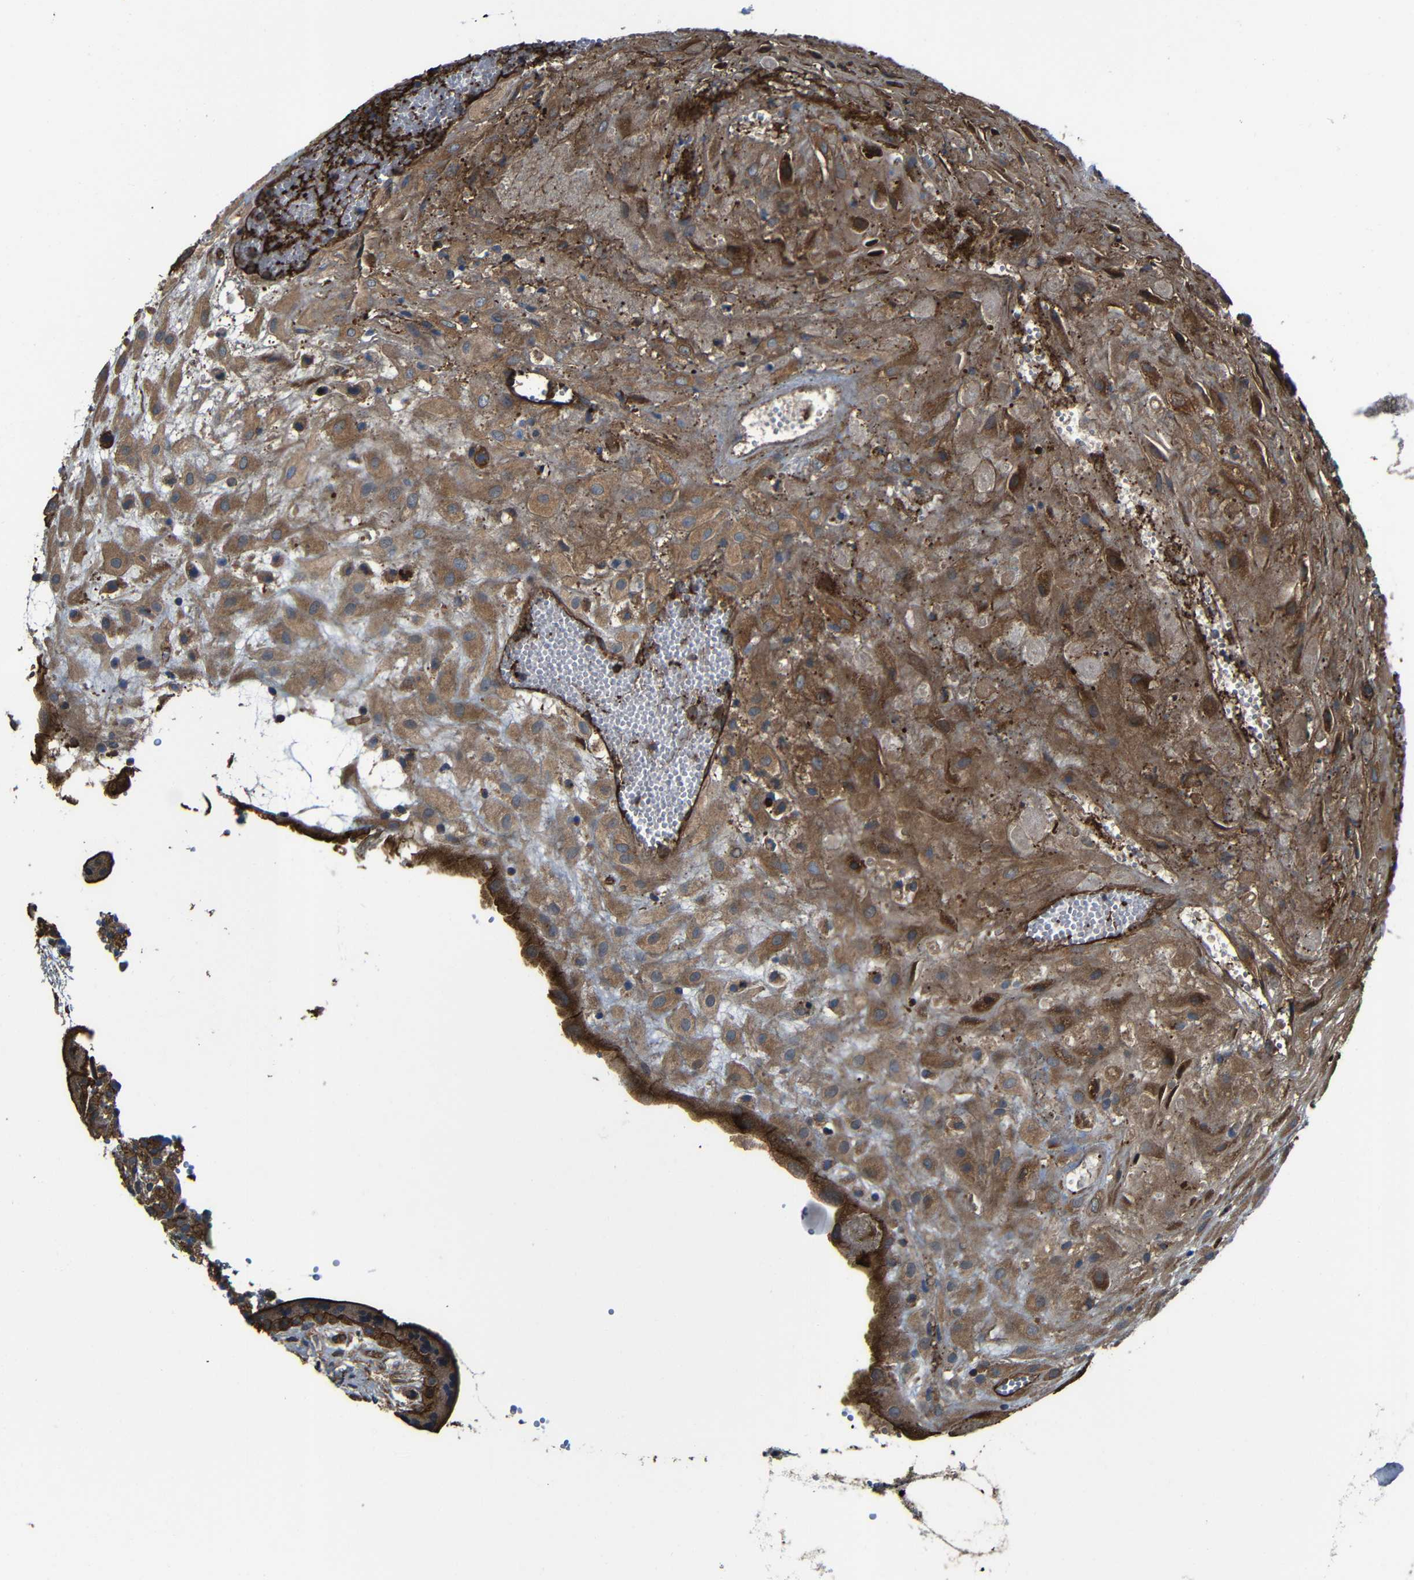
{"staining": {"intensity": "strong", "quantity": ">75%", "location": "cytoplasmic/membranous"}, "tissue": "placenta", "cell_type": "Decidual cells", "image_type": "normal", "snomed": [{"axis": "morphology", "description": "Normal tissue, NOS"}, {"axis": "topography", "description": "Placenta"}], "caption": "High-magnification brightfield microscopy of normal placenta stained with DAB (brown) and counterstained with hematoxylin (blue). decidual cells exhibit strong cytoplasmic/membranous staining is identified in about>75% of cells. (DAB (3,3'-diaminobenzidine) = brown stain, brightfield microscopy at high magnification).", "gene": "PTCH1", "patient": {"sex": "female", "age": 18}}